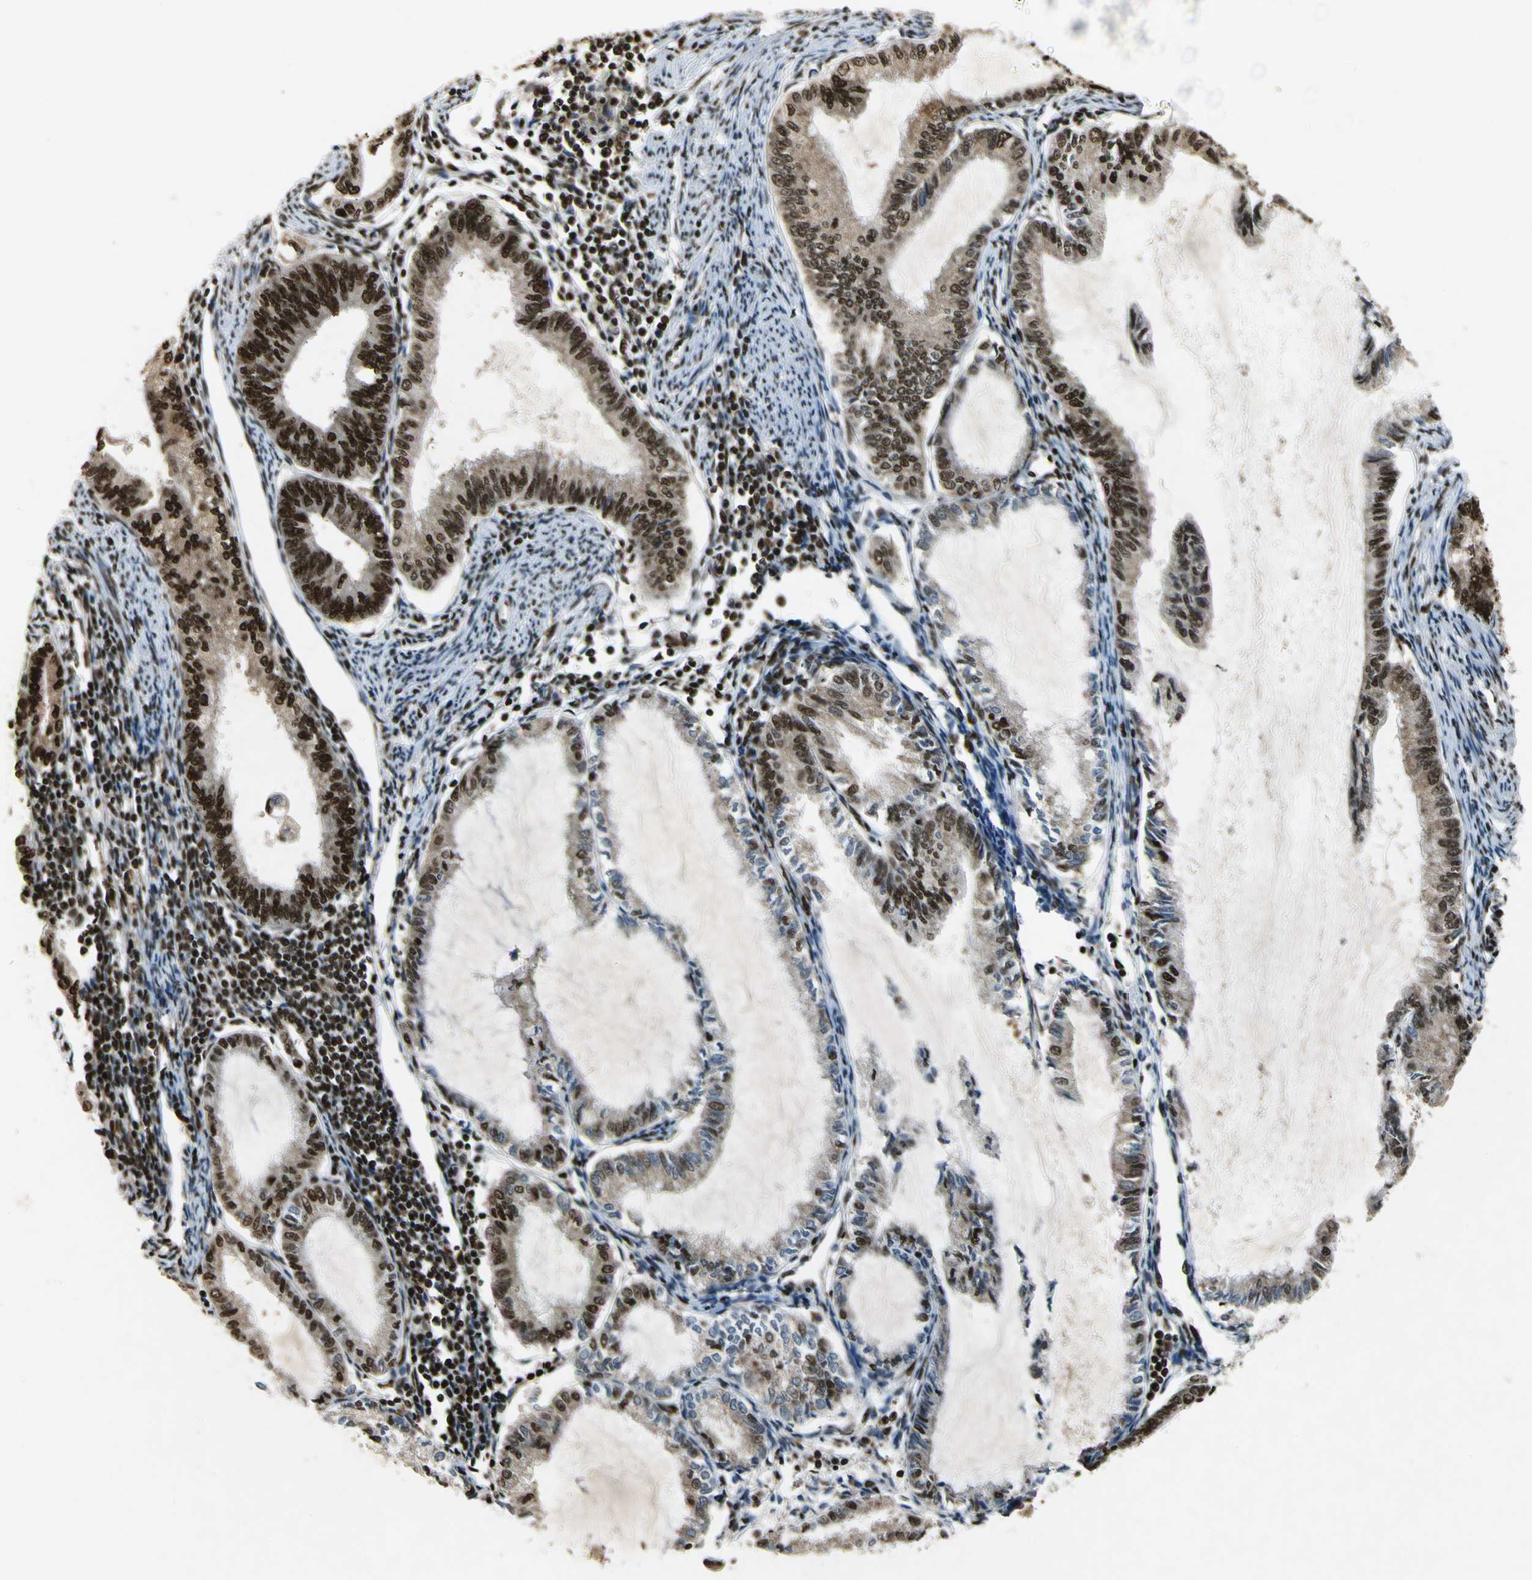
{"staining": {"intensity": "strong", "quantity": ">75%", "location": "cytoplasmic/membranous,nuclear"}, "tissue": "endometrial cancer", "cell_type": "Tumor cells", "image_type": "cancer", "snomed": [{"axis": "morphology", "description": "Adenocarcinoma, NOS"}, {"axis": "topography", "description": "Endometrium"}], "caption": "Endometrial cancer (adenocarcinoma) stained with immunohistochemistry (IHC) shows strong cytoplasmic/membranous and nuclear expression in approximately >75% of tumor cells.", "gene": "MTA2", "patient": {"sex": "female", "age": 86}}